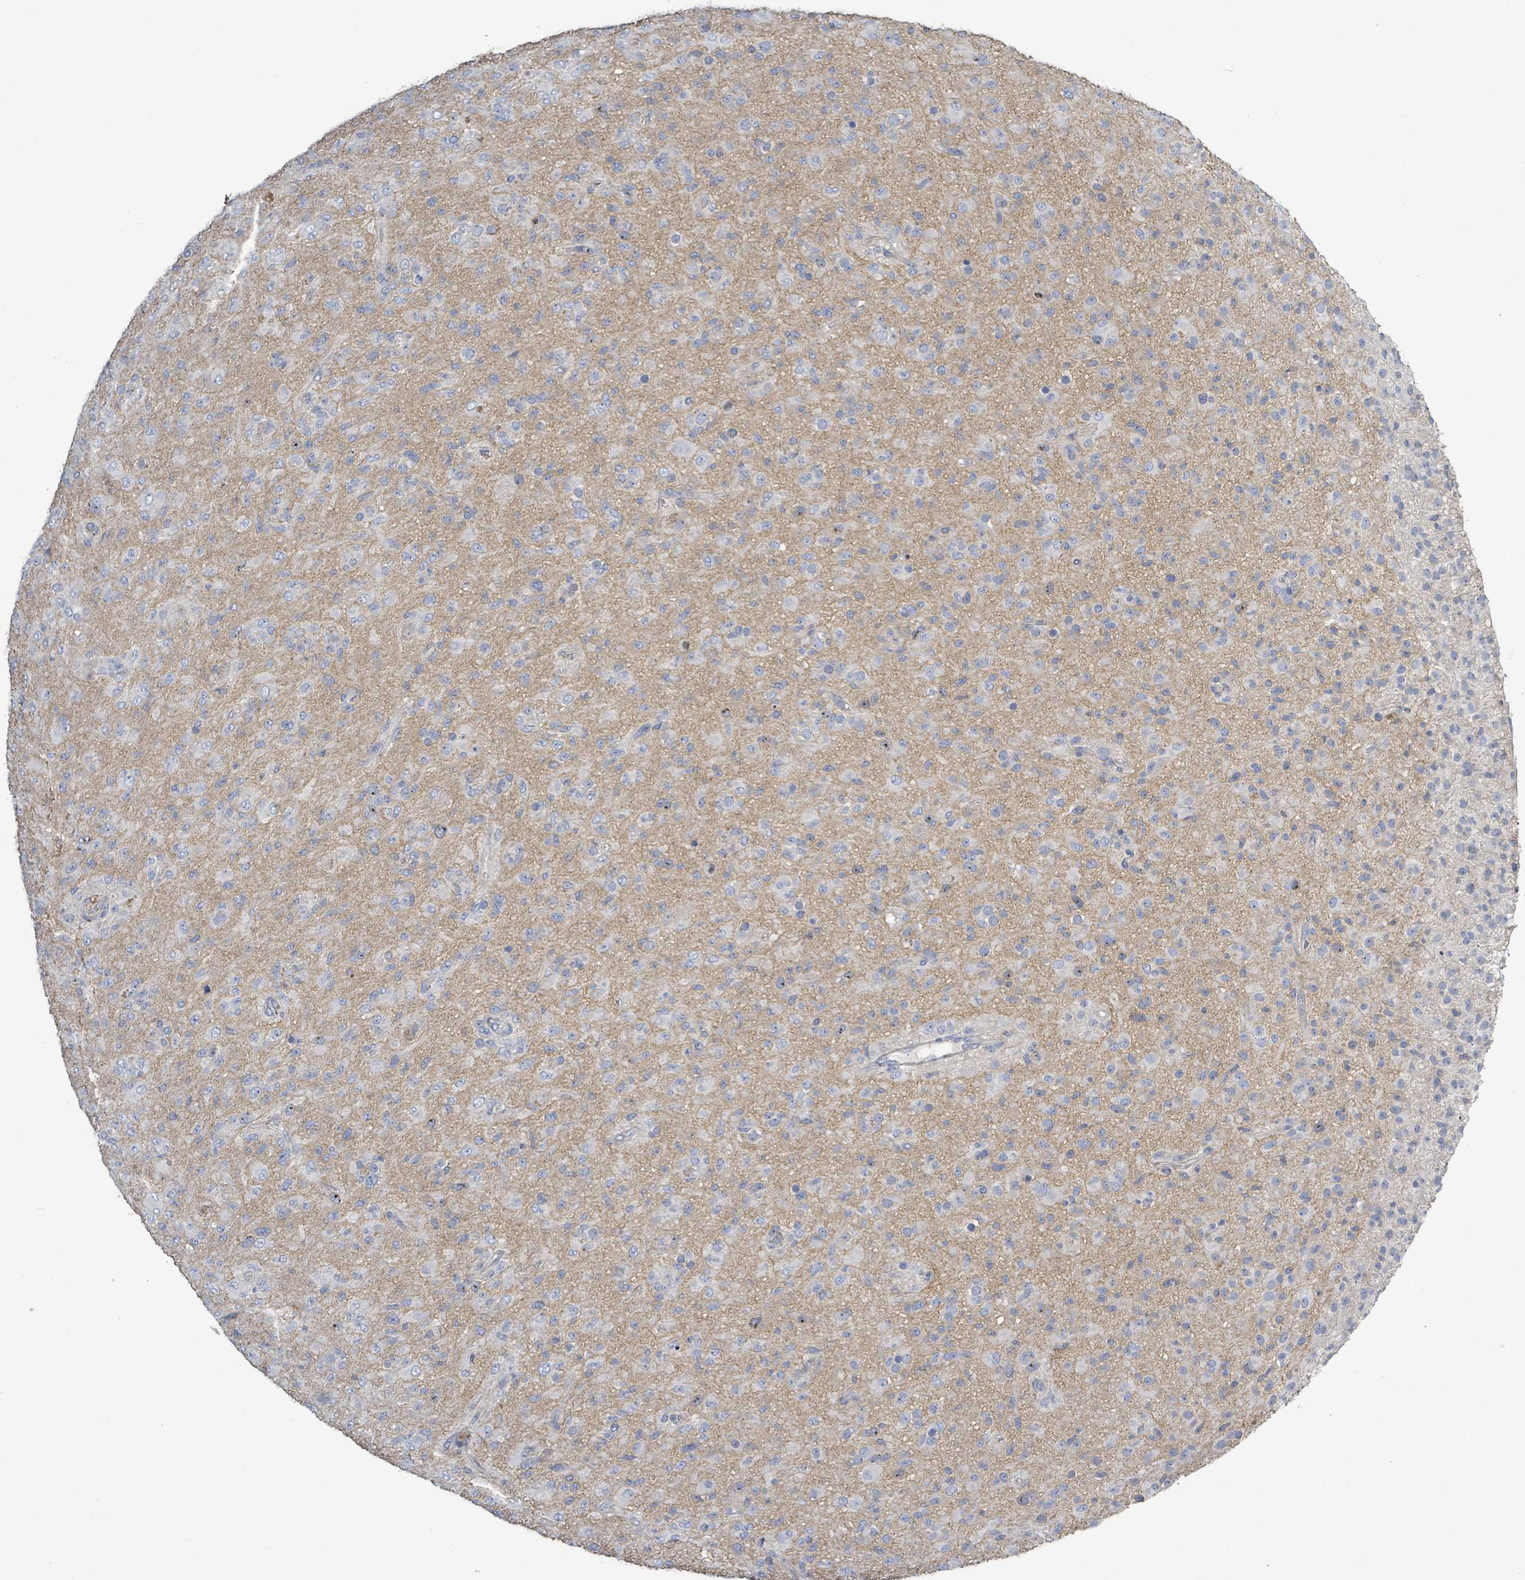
{"staining": {"intensity": "negative", "quantity": "none", "location": "none"}, "tissue": "glioma", "cell_type": "Tumor cells", "image_type": "cancer", "snomed": [{"axis": "morphology", "description": "Glioma, malignant, Low grade"}, {"axis": "topography", "description": "Brain"}], "caption": "This image is of glioma stained with immunohistochemistry to label a protein in brown with the nuclei are counter-stained blue. There is no positivity in tumor cells.", "gene": "KRAS", "patient": {"sex": "male", "age": 65}}